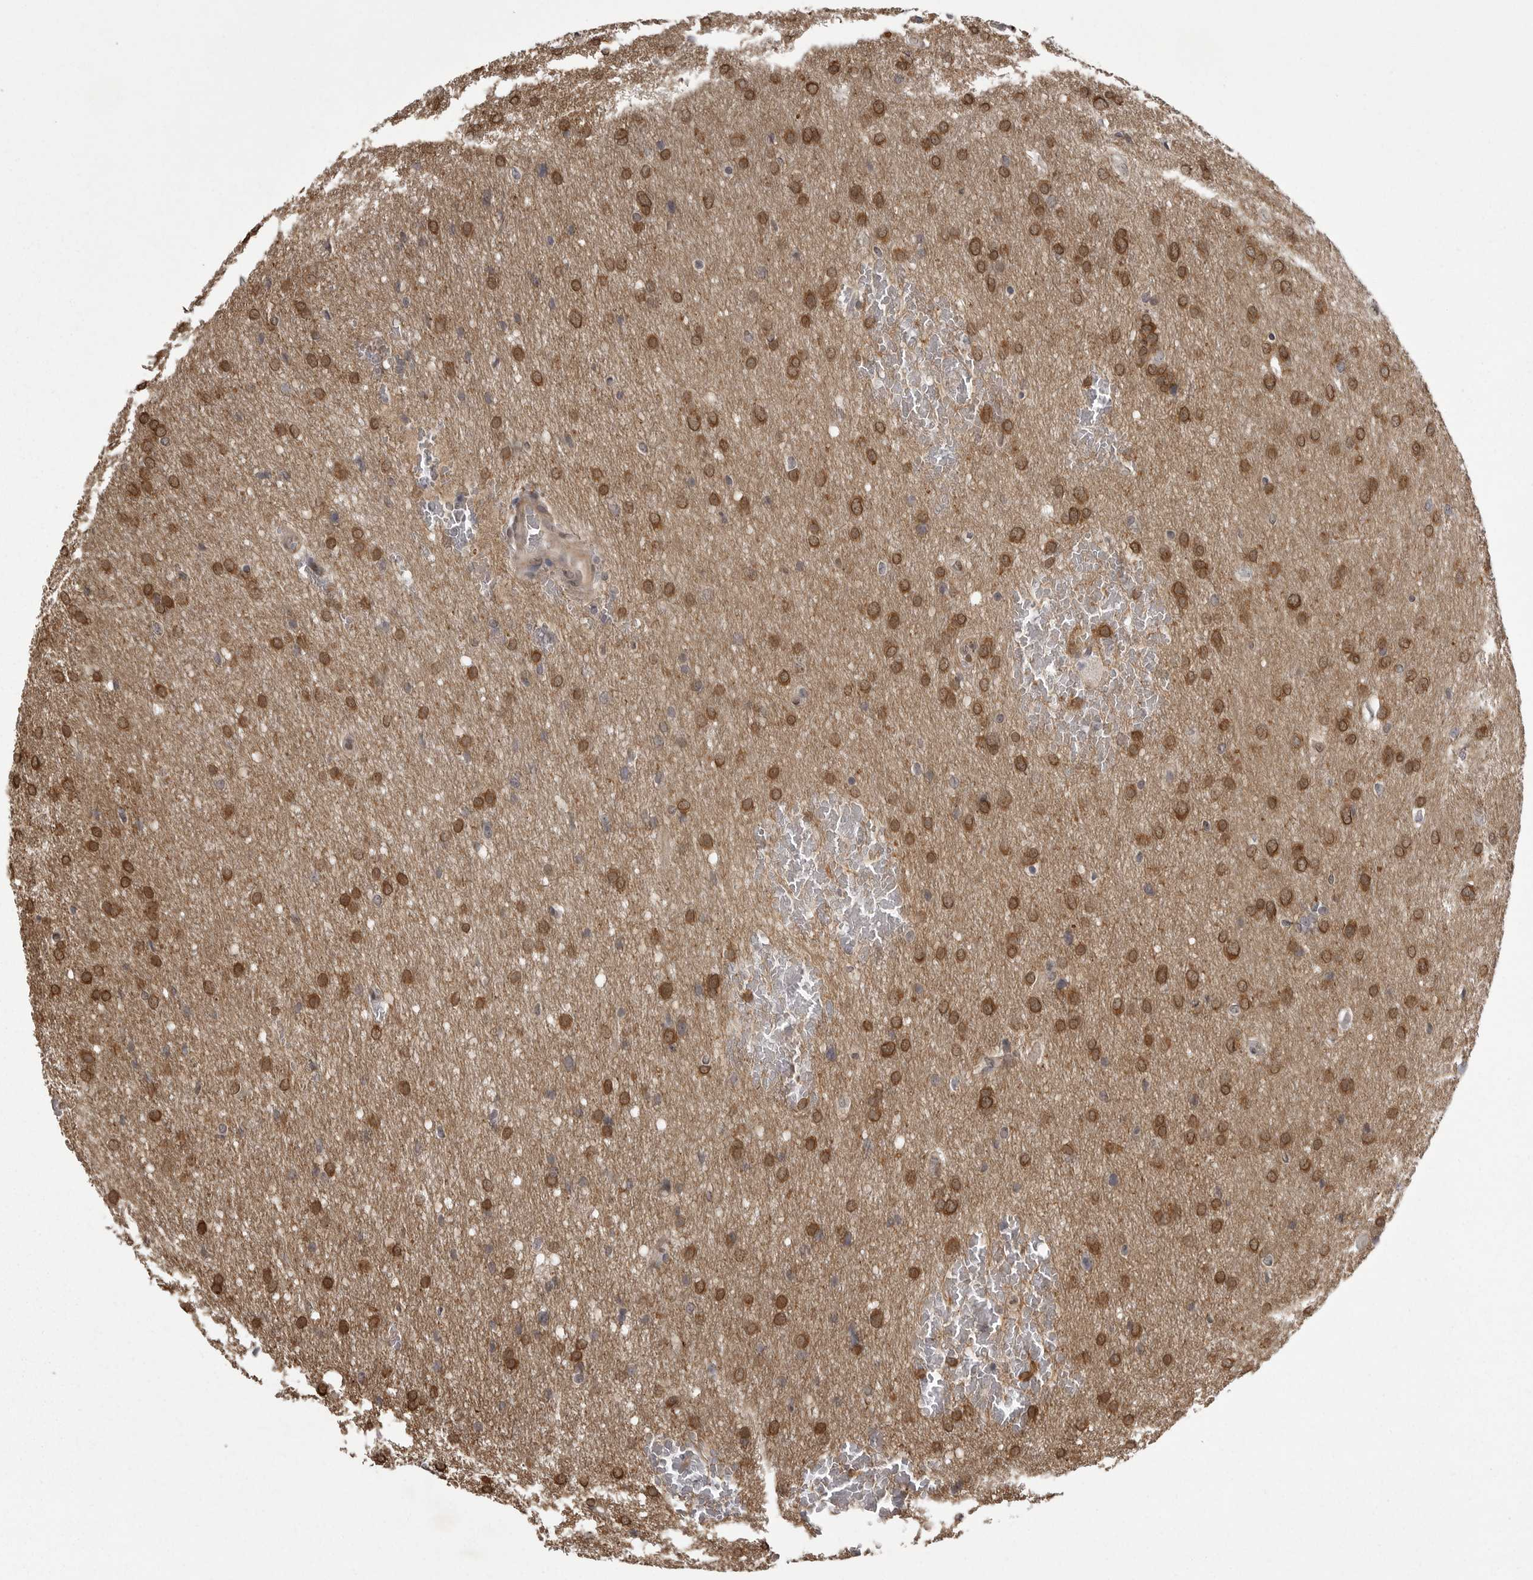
{"staining": {"intensity": "moderate", "quantity": ">75%", "location": "cytoplasmic/membranous"}, "tissue": "glioma", "cell_type": "Tumor cells", "image_type": "cancer", "snomed": [{"axis": "morphology", "description": "Glioma, malignant, Low grade"}, {"axis": "topography", "description": "Brain"}], "caption": "Protein staining of glioma tissue exhibits moderate cytoplasmic/membranous expression in about >75% of tumor cells.", "gene": "SNX16", "patient": {"sex": "female", "age": 37}}